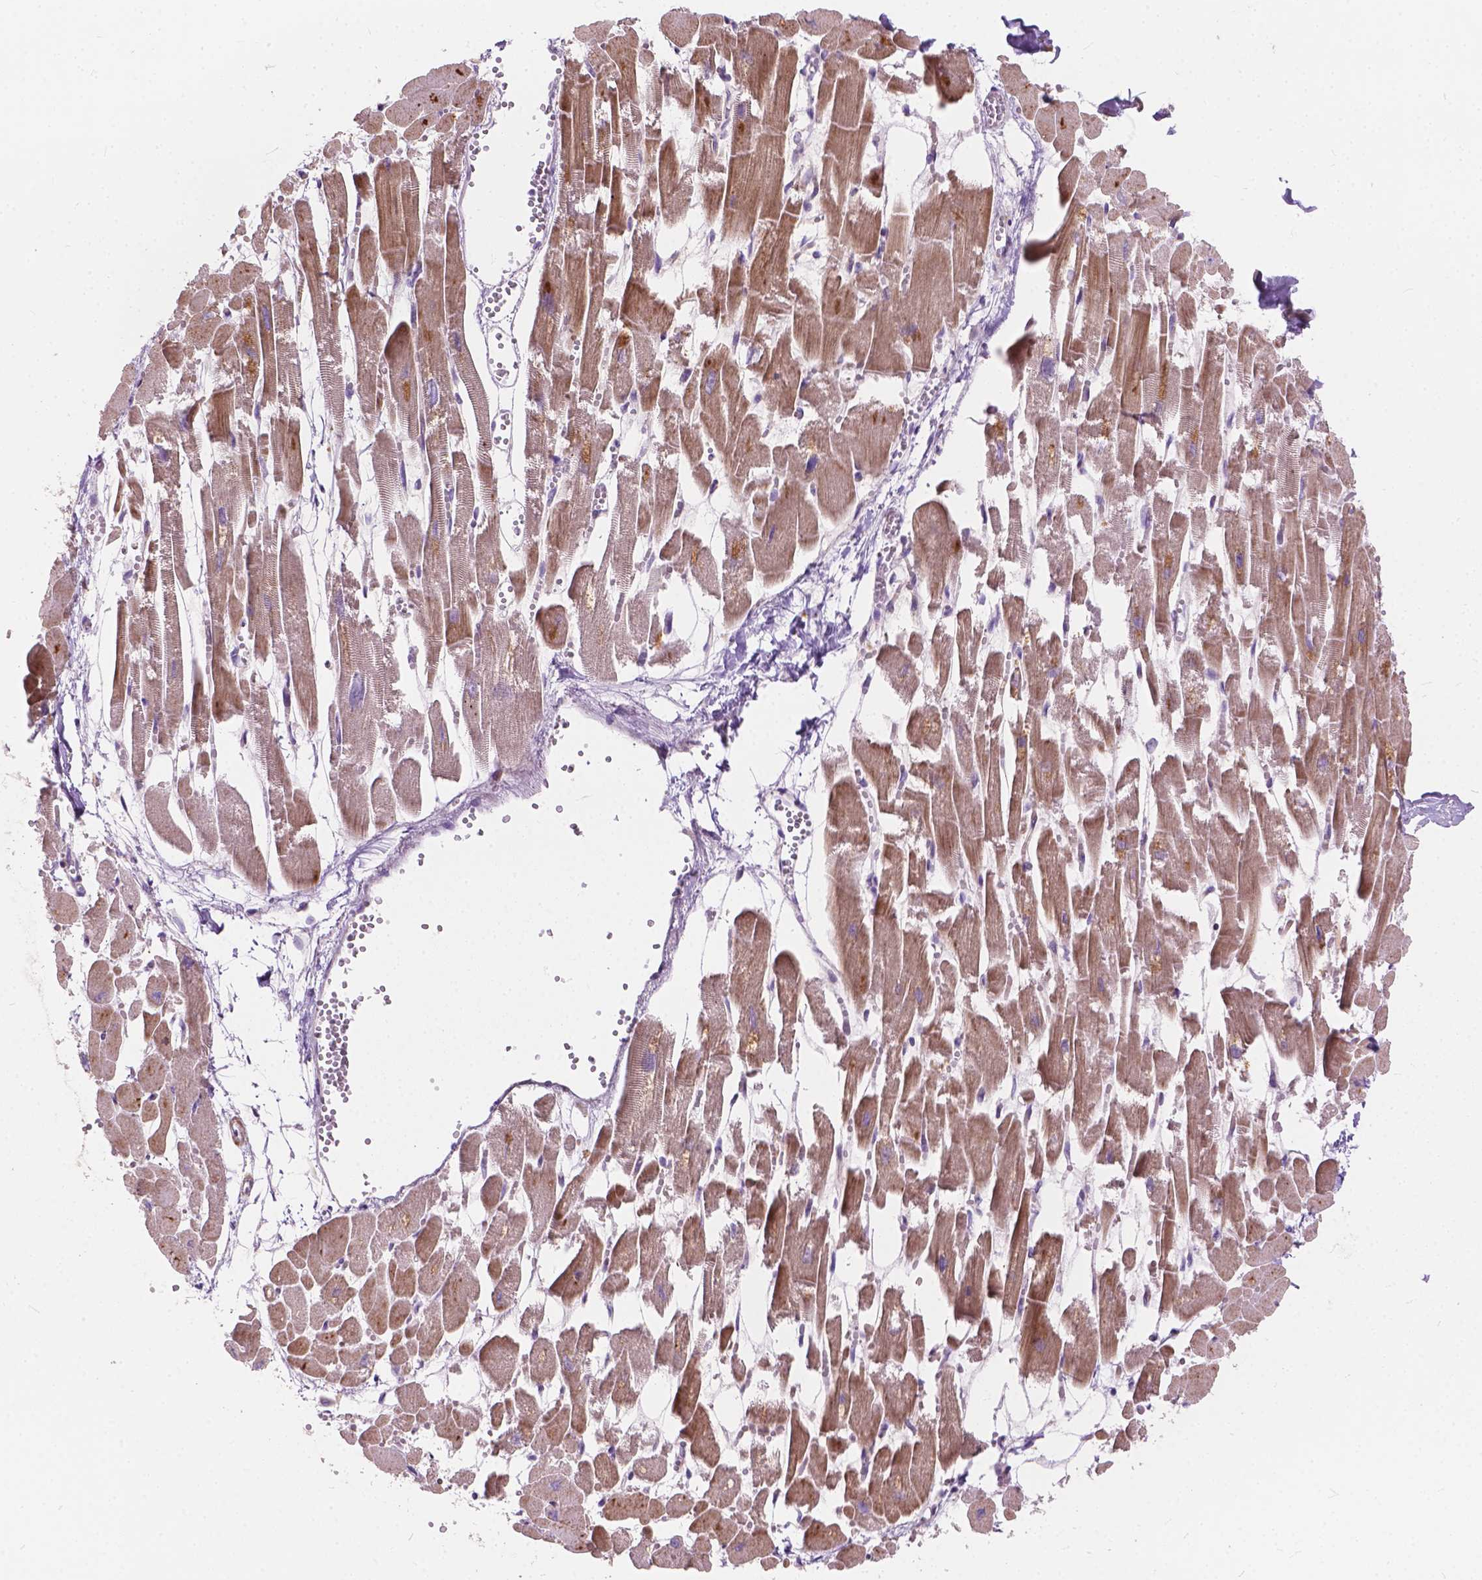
{"staining": {"intensity": "moderate", "quantity": ">75%", "location": "cytoplasmic/membranous"}, "tissue": "heart muscle", "cell_type": "Cardiomyocytes", "image_type": "normal", "snomed": [{"axis": "morphology", "description": "Normal tissue, NOS"}, {"axis": "topography", "description": "Heart"}], "caption": "Protein positivity by immunohistochemistry exhibits moderate cytoplasmic/membranous staining in about >75% of cardiomyocytes in benign heart muscle.", "gene": "MORN1", "patient": {"sex": "female", "age": 52}}